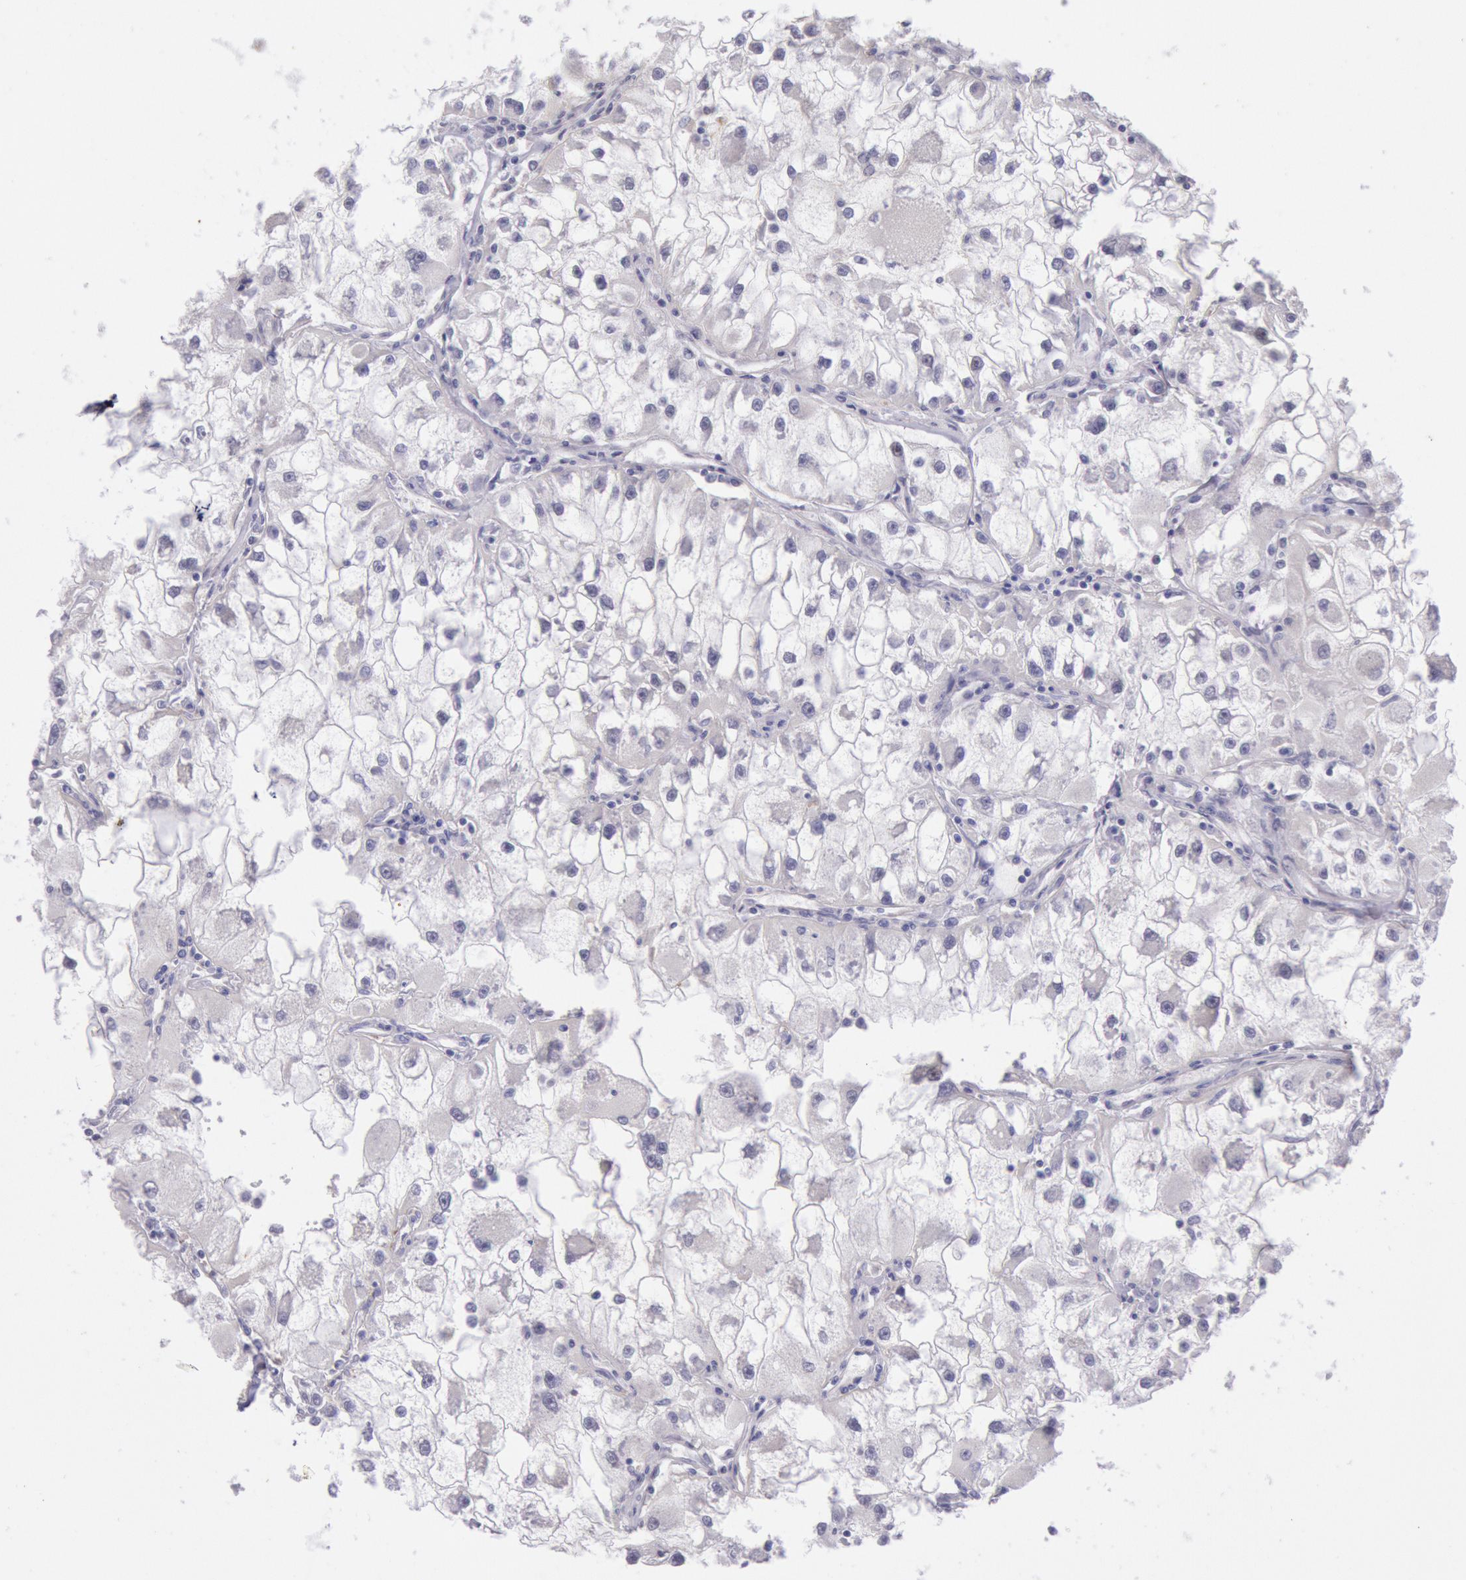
{"staining": {"intensity": "weak", "quantity": "25%-75%", "location": "cytoplasmic/membranous"}, "tissue": "renal cancer", "cell_type": "Tumor cells", "image_type": "cancer", "snomed": [{"axis": "morphology", "description": "Adenocarcinoma, NOS"}, {"axis": "topography", "description": "Kidney"}], "caption": "IHC (DAB) staining of human renal cancer (adenocarcinoma) shows weak cytoplasmic/membranous protein positivity in about 25%-75% of tumor cells. (DAB (3,3'-diaminobenzidine) IHC with brightfield microscopy, high magnification).", "gene": "FRMD6", "patient": {"sex": "female", "age": 73}}